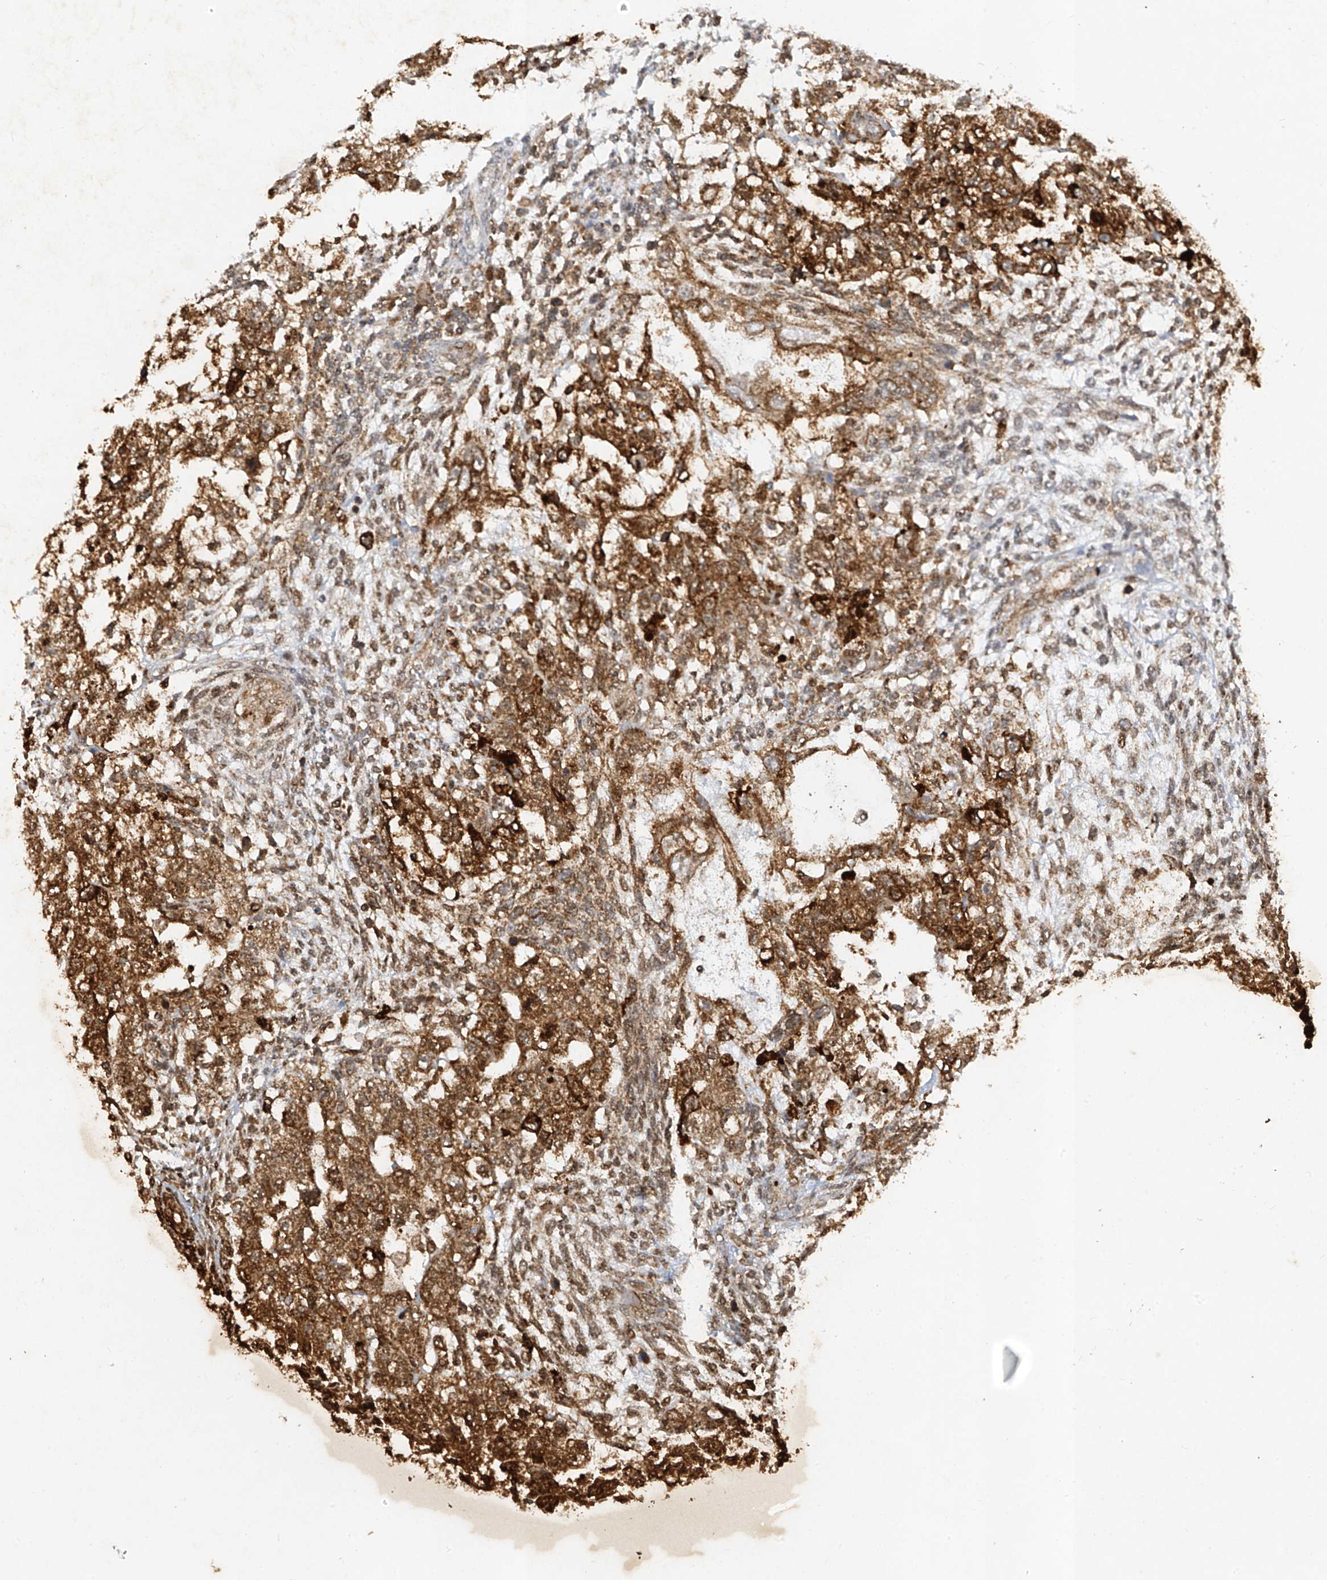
{"staining": {"intensity": "moderate", "quantity": ">75%", "location": "cytoplasmic/membranous"}, "tissue": "testis cancer", "cell_type": "Tumor cells", "image_type": "cancer", "snomed": [{"axis": "morphology", "description": "Normal tissue, NOS"}, {"axis": "morphology", "description": "Carcinoma, Embryonal, NOS"}, {"axis": "topography", "description": "Testis"}], "caption": "Brown immunohistochemical staining in human testis embryonal carcinoma displays moderate cytoplasmic/membranous expression in about >75% of tumor cells.", "gene": "ATRIP", "patient": {"sex": "male", "age": 36}}